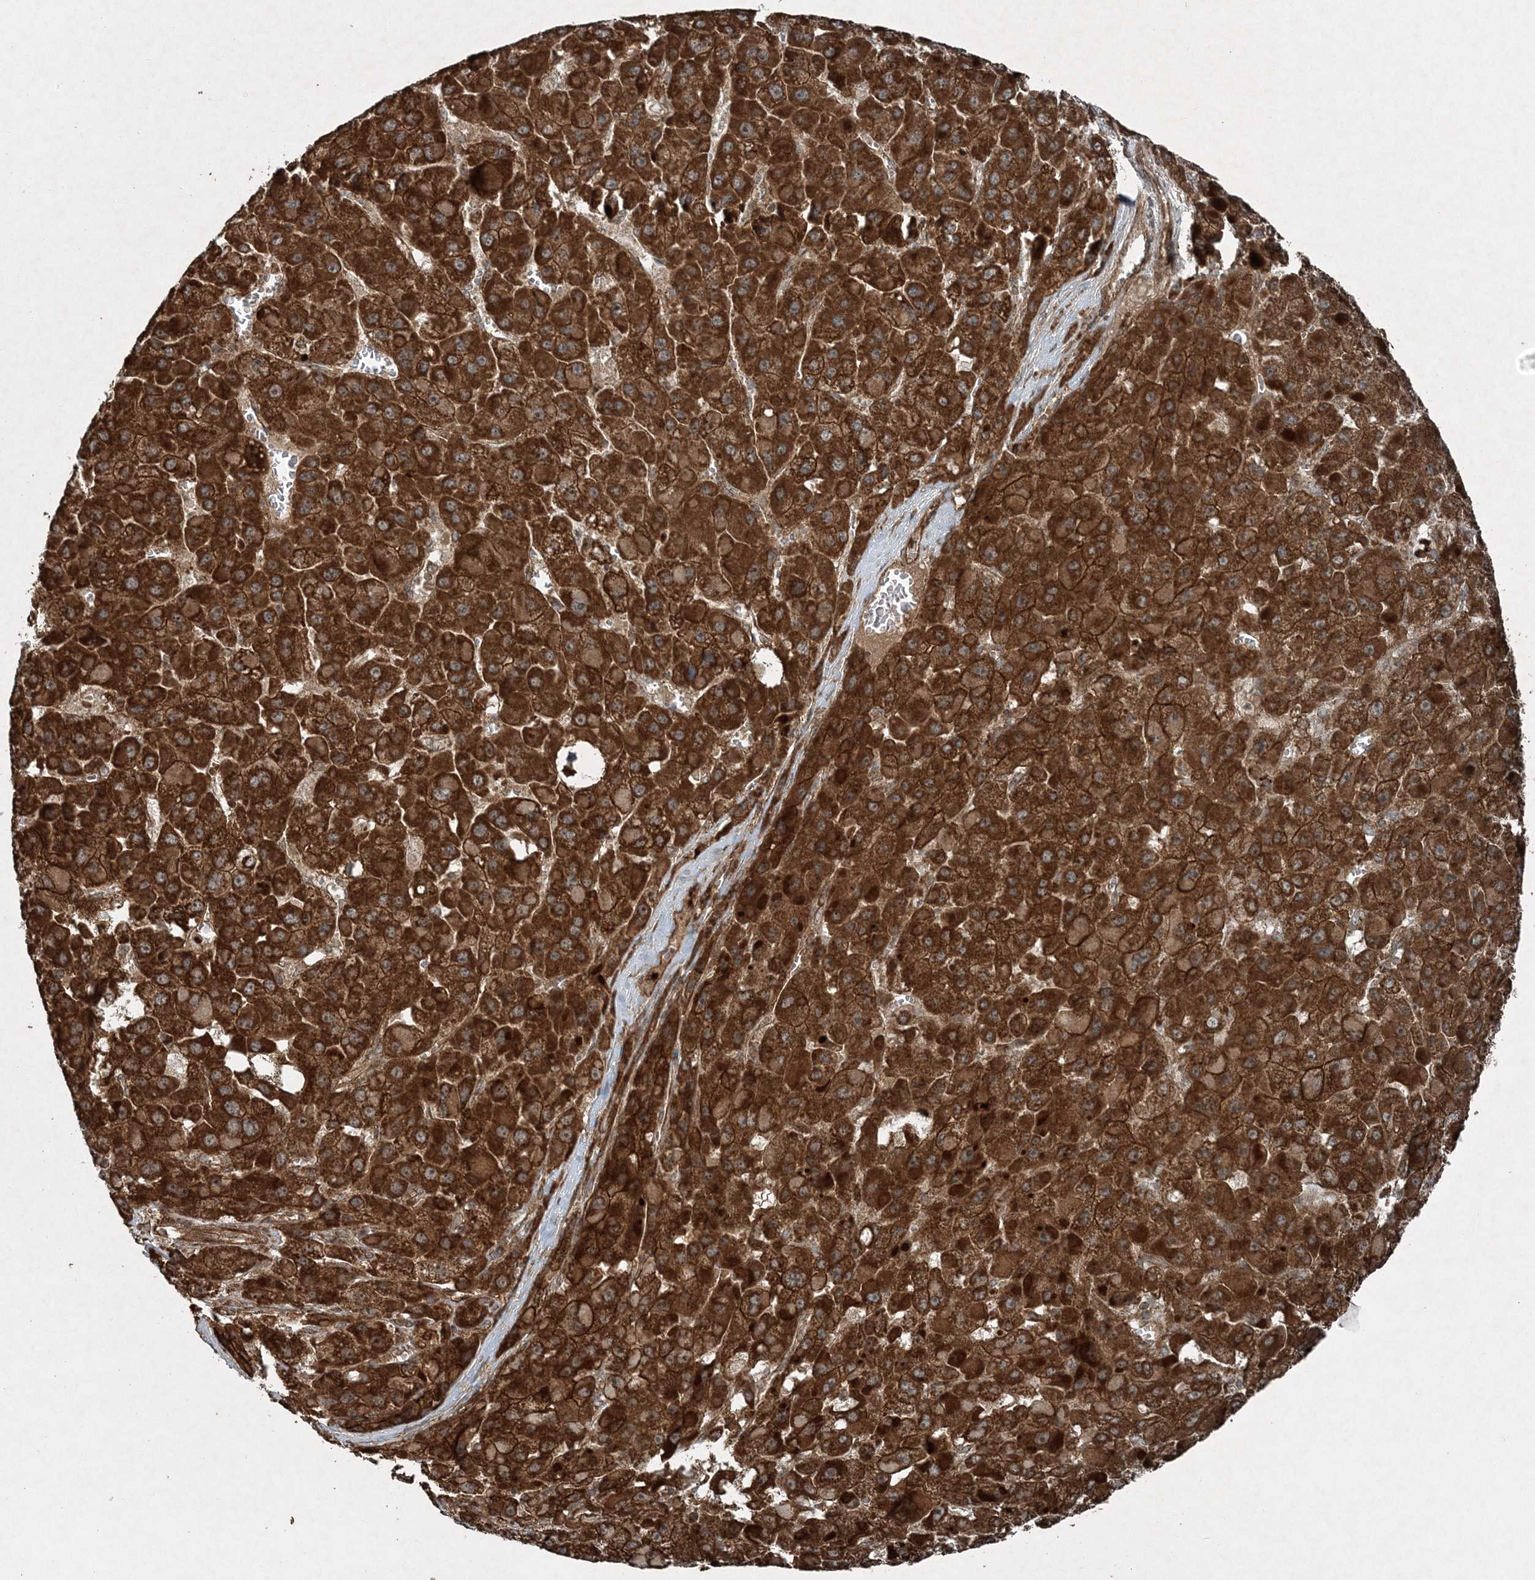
{"staining": {"intensity": "strong", "quantity": ">75%", "location": "cytoplasmic/membranous"}, "tissue": "liver cancer", "cell_type": "Tumor cells", "image_type": "cancer", "snomed": [{"axis": "morphology", "description": "Carcinoma, Hepatocellular, NOS"}, {"axis": "topography", "description": "Liver"}], "caption": "Liver cancer was stained to show a protein in brown. There is high levels of strong cytoplasmic/membranous staining in approximately >75% of tumor cells.", "gene": "COPS7B", "patient": {"sex": "female", "age": 73}}